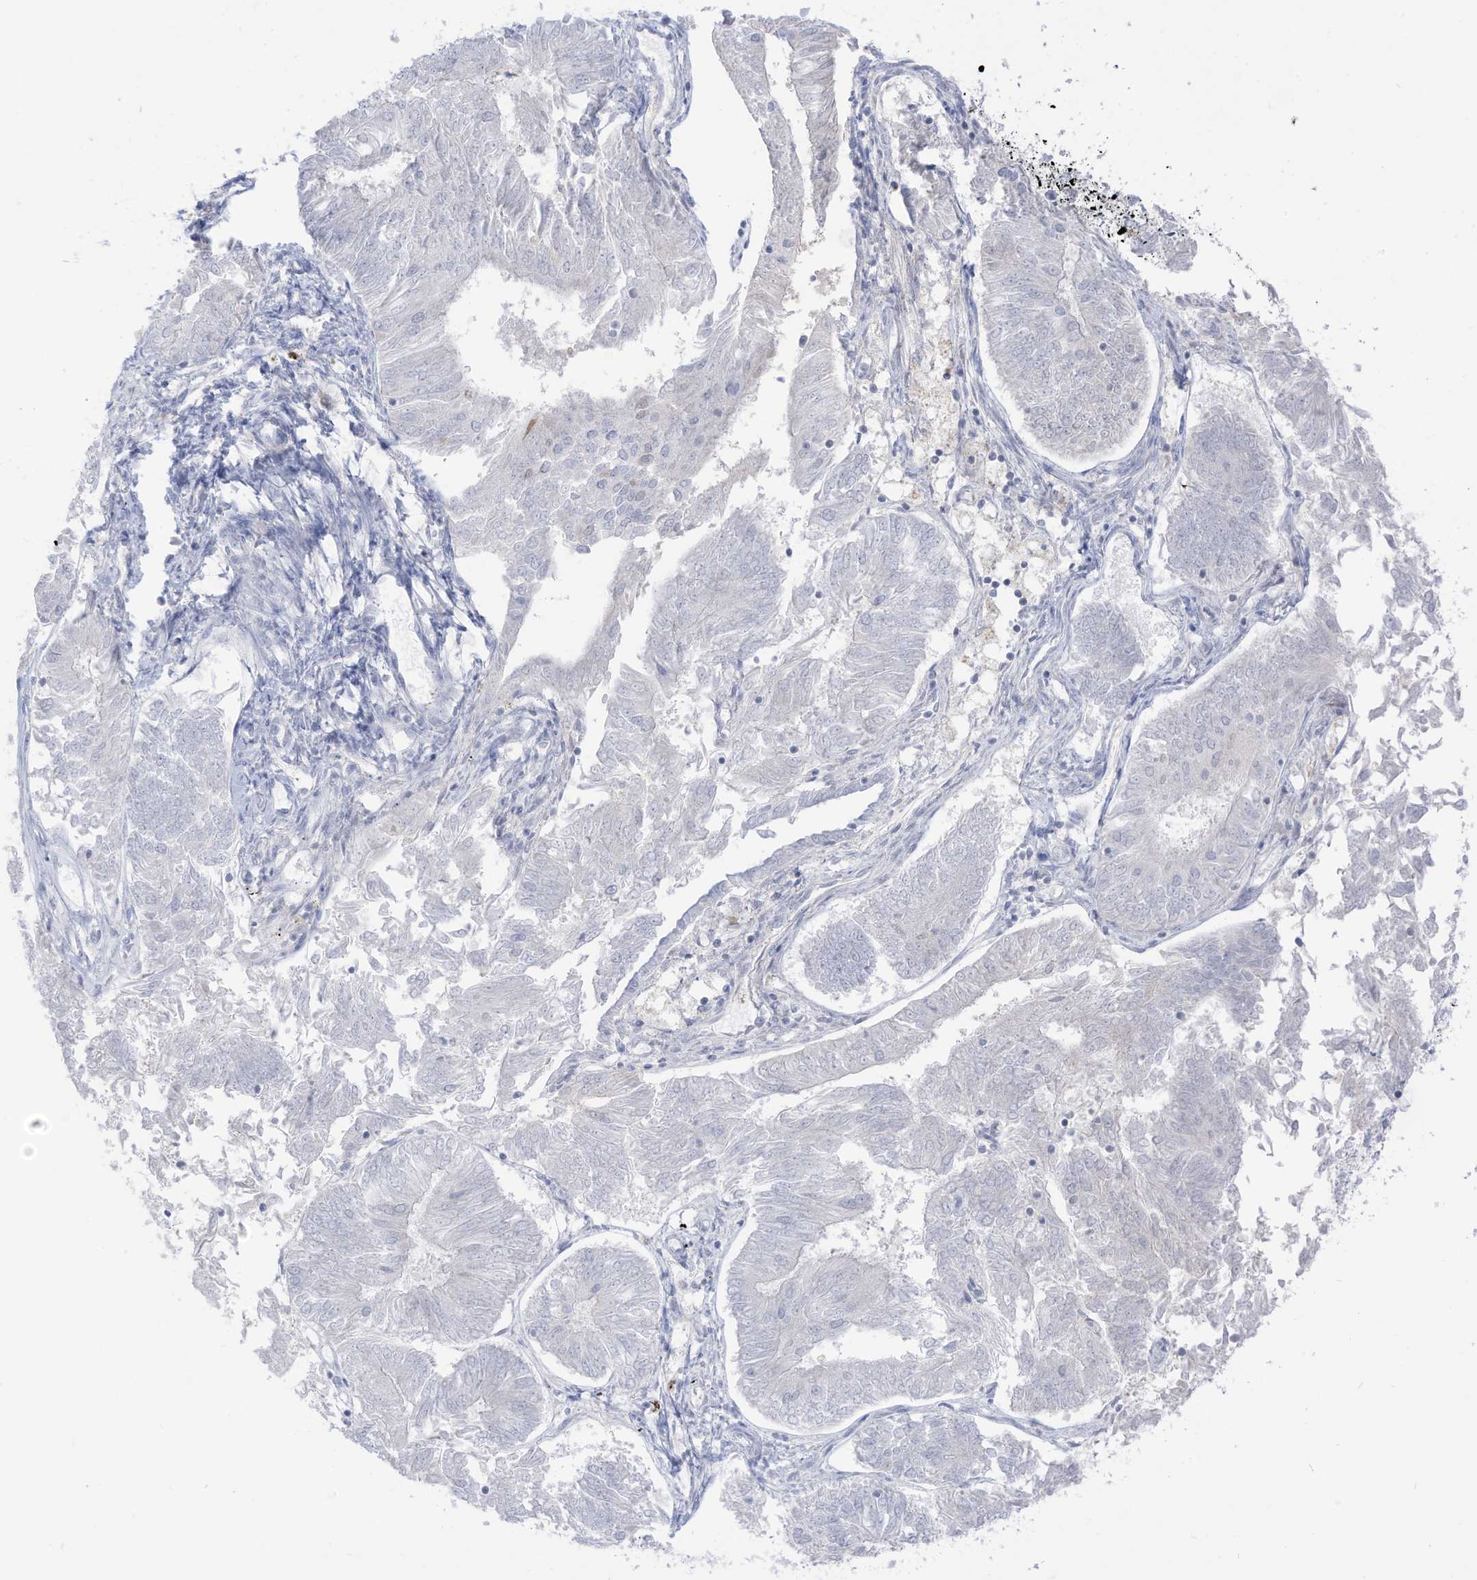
{"staining": {"intensity": "negative", "quantity": "none", "location": "none"}, "tissue": "endometrial cancer", "cell_type": "Tumor cells", "image_type": "cancer", "snomed": [{"axis": "morphology", "description": "Adenocarcinoma, NOS"}, {"axis": "topography", "description": "Endometrium"}], "caption": "A histopathology image of human endometrial cancer is negative for staining in tumor cells.", "gene": "OGT", "patient": {"sex": "female", "age": 58}}